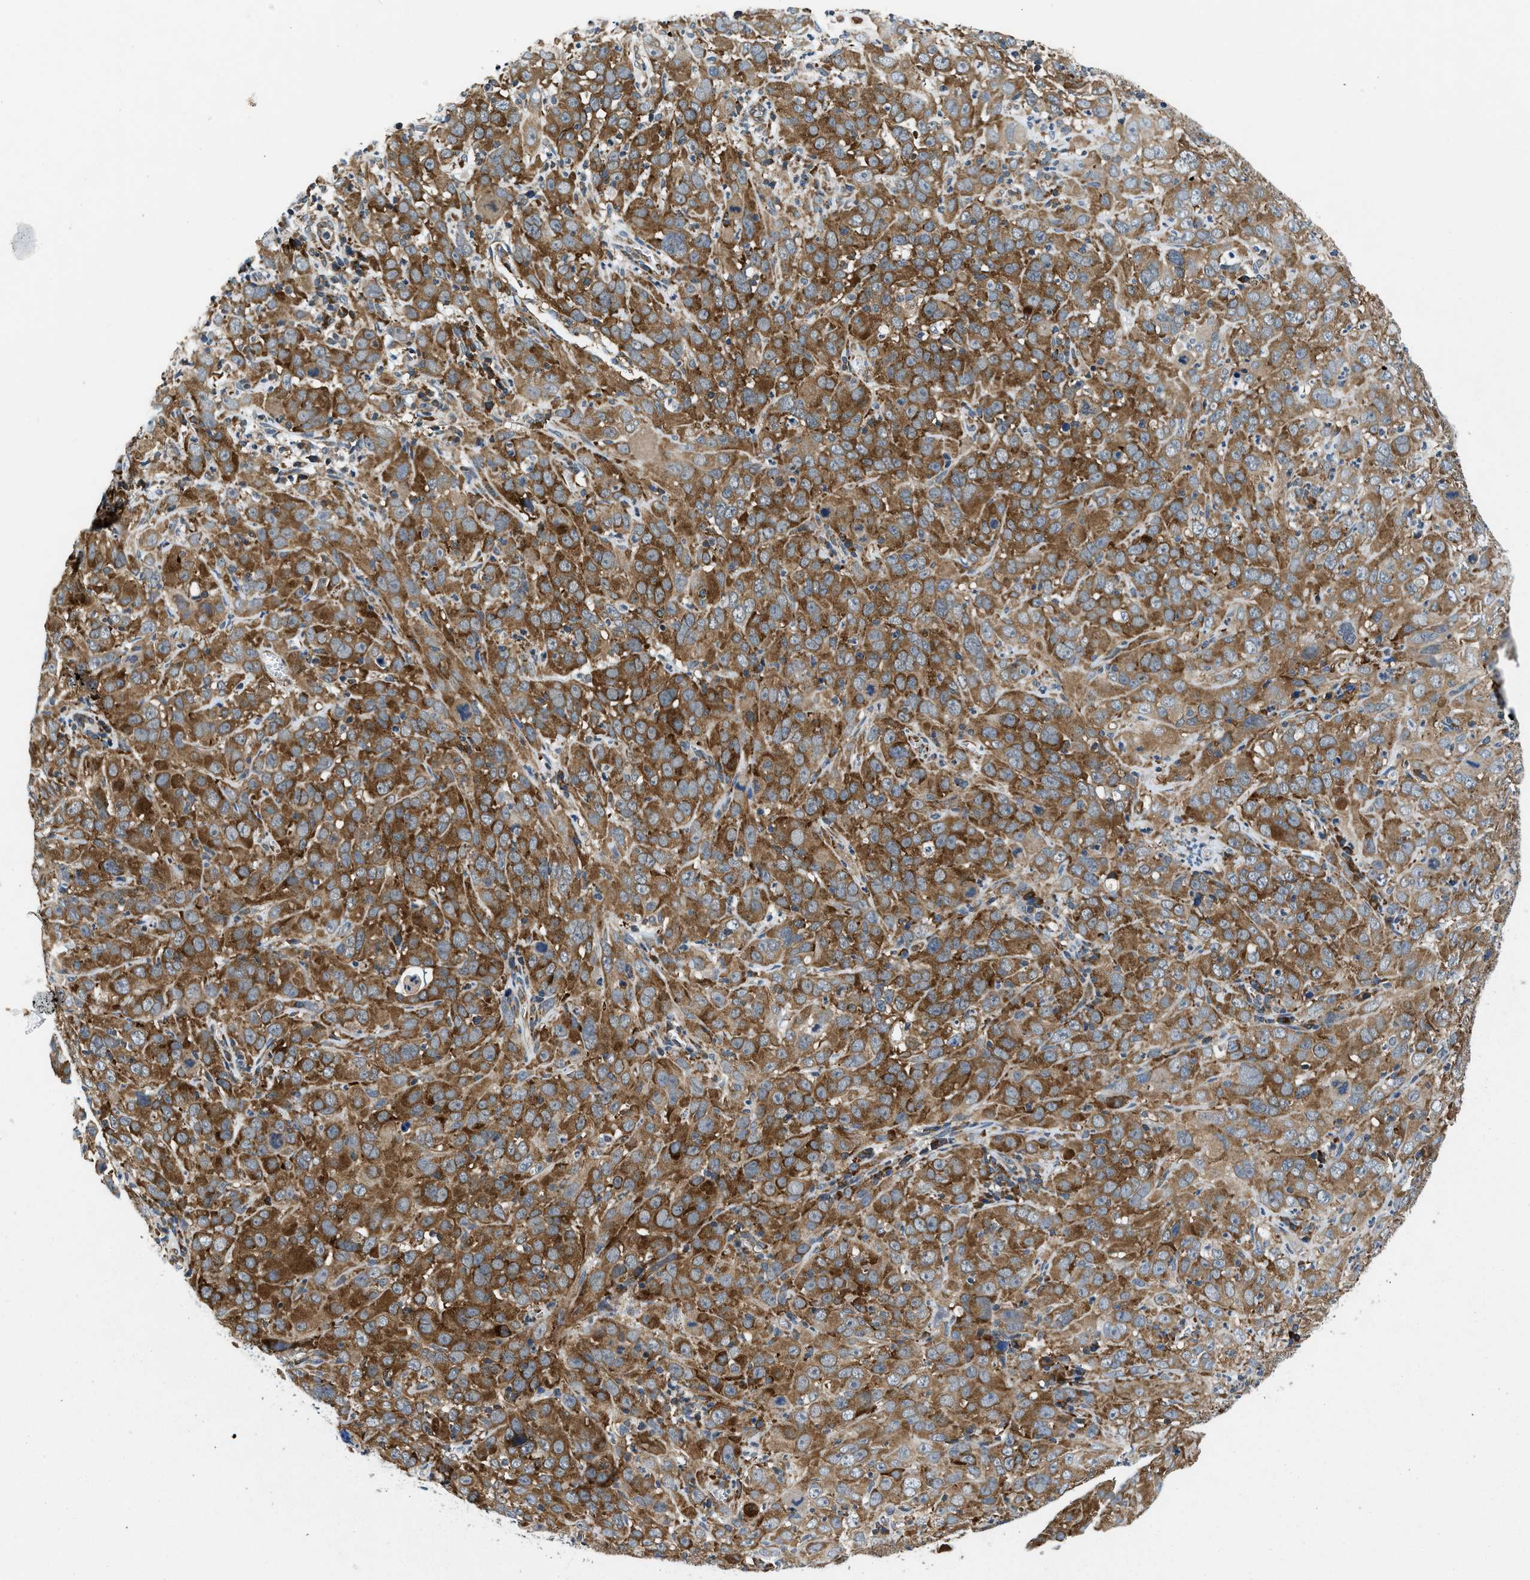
{"staining": {"intensity": "strong", "quantity": ">75%", "location": "cytoplasmic/membranous"}, "tissue": "cervical cancer", "cell_type": "Tumor cells", "image_type": "cancer", "snomed": [{"axis": "morphology", "description": "Squamous cell carcinoma, NOS"}, {"axis": "topography", "description": "Cervix"}], "caption": "An immunohistochemistry (IHC) micrograph of tumor tissue is shown. Protein staining in brown highlights strong cytoplasmic/membranous positivity in cervical cancer within tumor cells.", "gene": "PA2G4", "patient": {"sex": "female", "age": 32}}